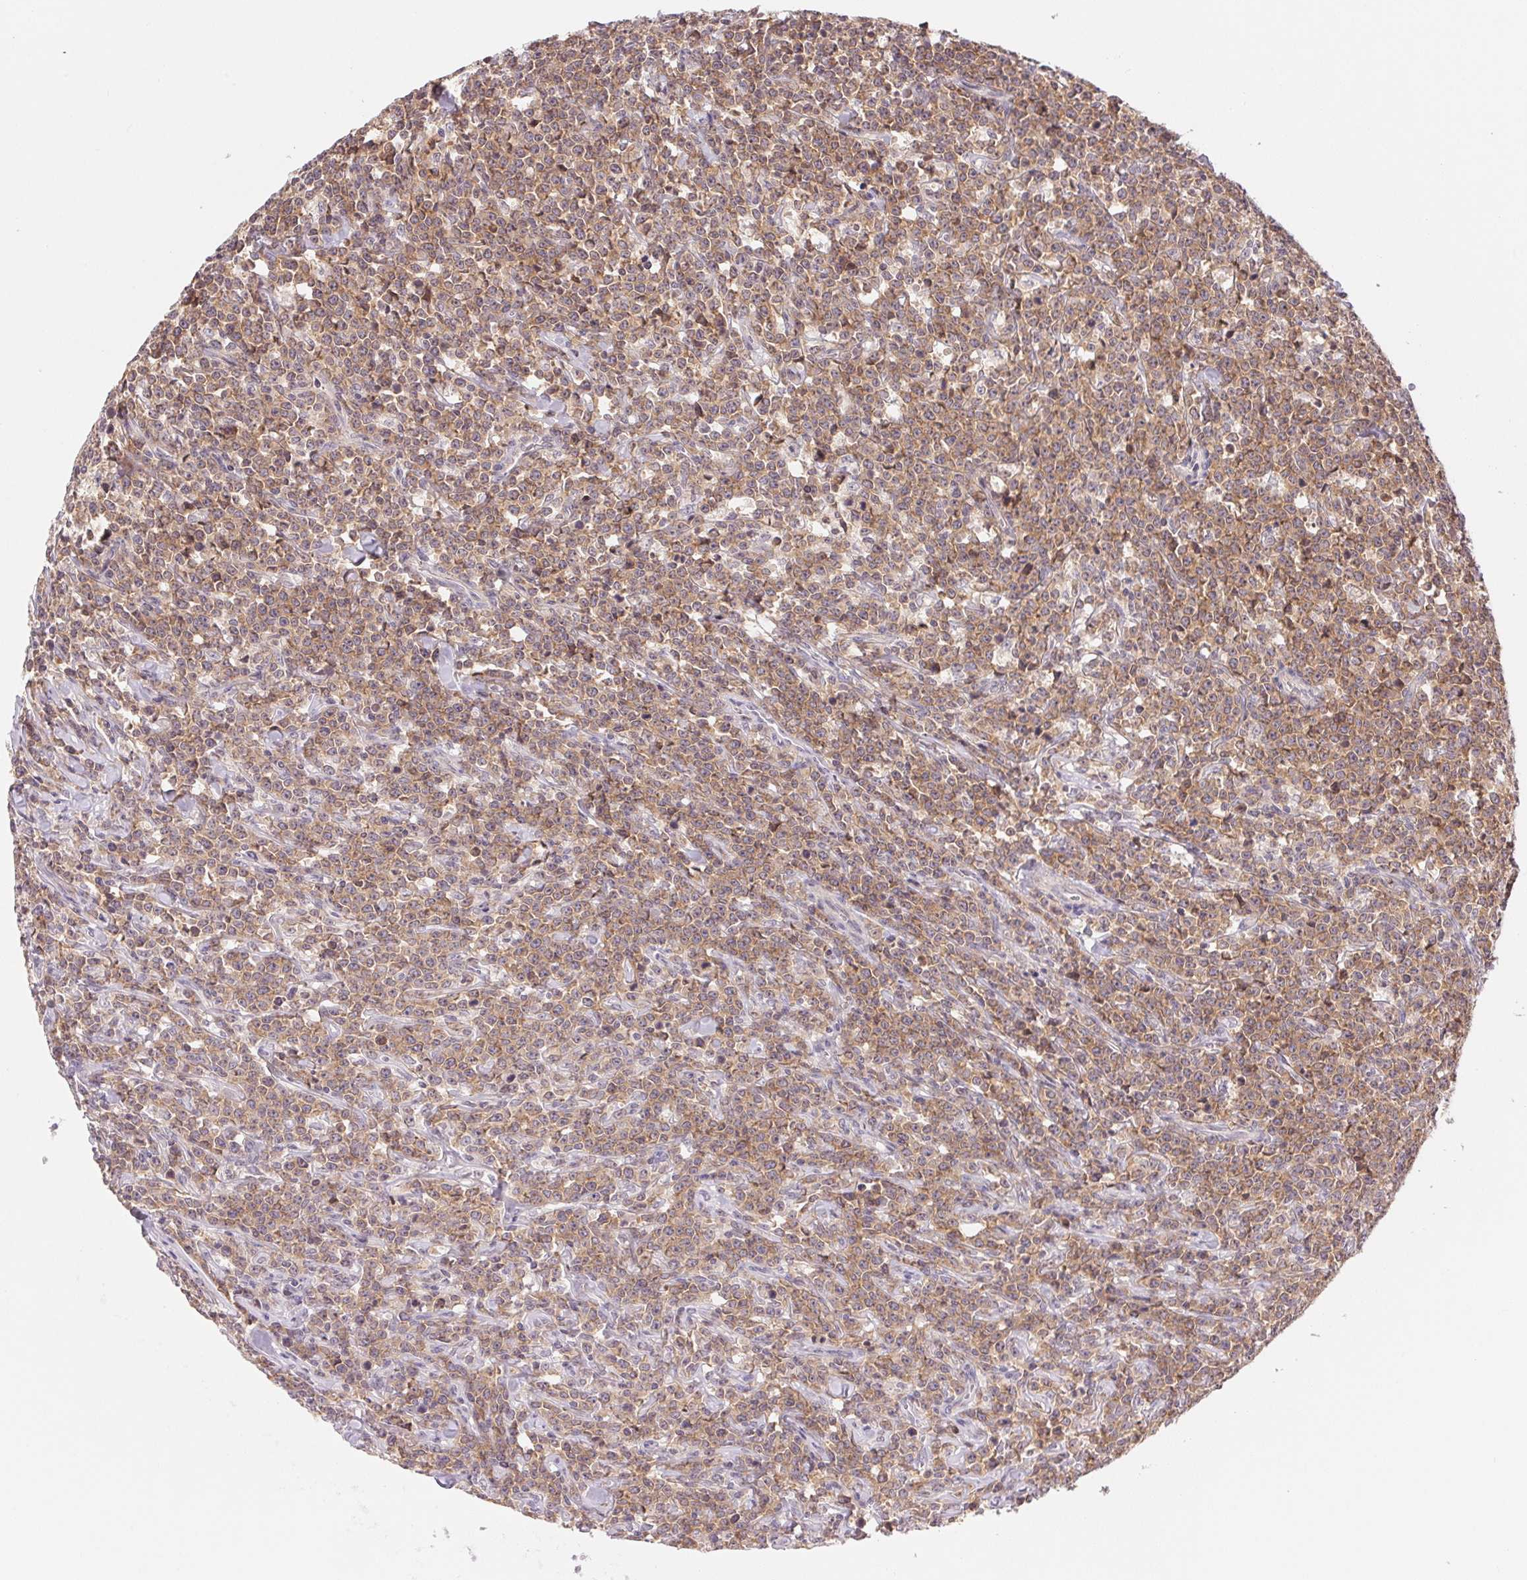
{"staining": {"intensity": "moderate", "quantity": ">75%", "location": "cytoplasmic/membranous"}, "tissue": "lymphoma", "cell_type": "Tumor cells", "image_type": "cancer", "snomed": [{"axis": "morphology", "description": "Malignant lymphoma, non-Hodgkin's type, High grade"}, {"axis": "topography", "description": "Small intestine"}], "caption": "Lymphoma stained with a protein marker reveals moderate staining in tumor cells.", "gene": "BNIP5", "patient": {"sex": "female", "age": 56}}